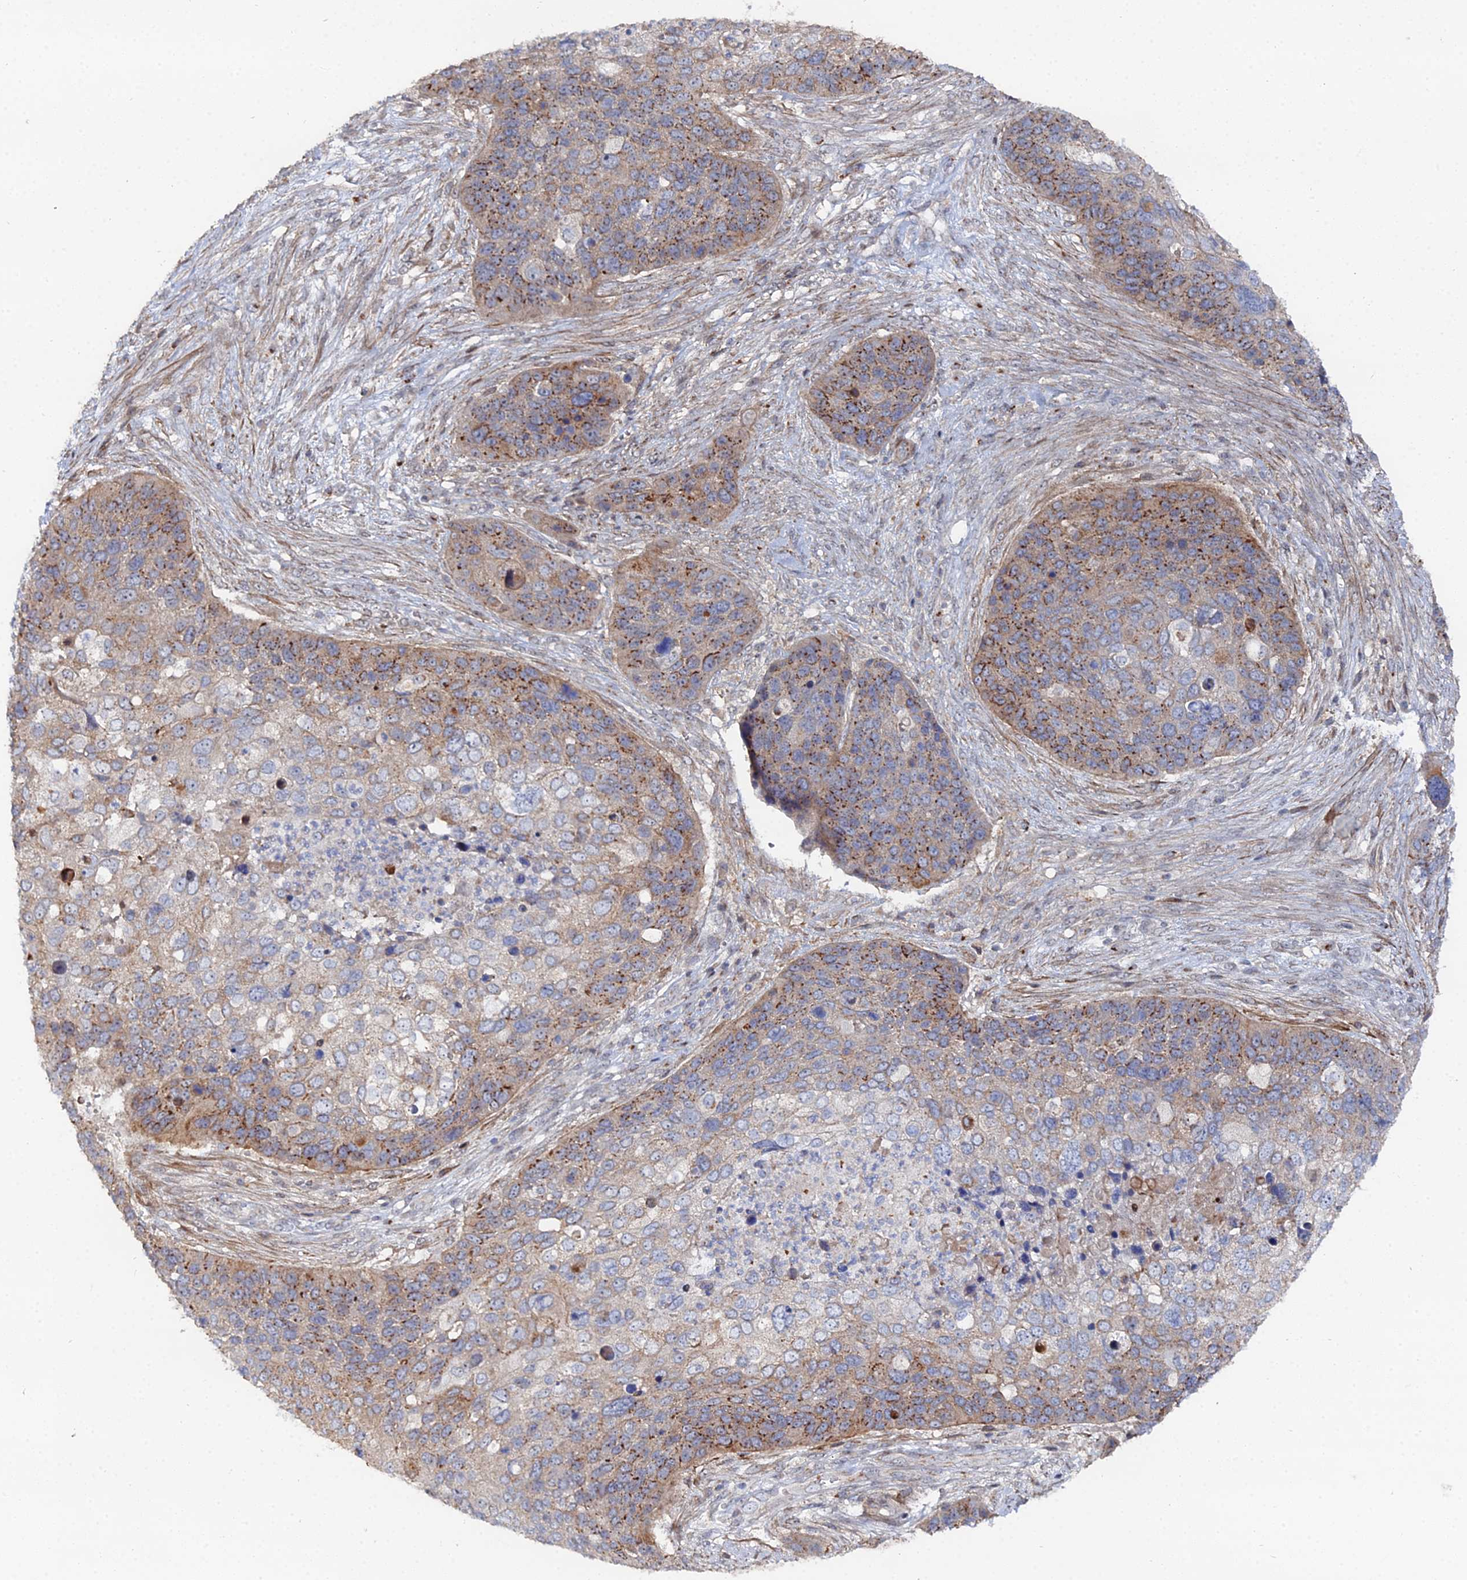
{"staining": {"intensity": "moderate", "quantity": "<25%", "location": "cytoplasmic/membranous"}, "tissue": "skin cancer", "cell_type": "Tumor cells", "image_type": "cancer", "snomed": [{"axis": "morphology", "description": "Basal cell carcinoma"}, {"axis": "topography", "description": "Skin"}], "caption": "A brown stain shows moderate cytoplasmic/membranous positivity of a protein in human skin cancer tumor cells. Using DAB (3,3'-diaminobenzidine) (brown) and hematoxylin (blue) stains, captured at high magnification using brightfield microscopy.", "gene": "SGMS1", "patient": {"sex": "female", "age": 74}}